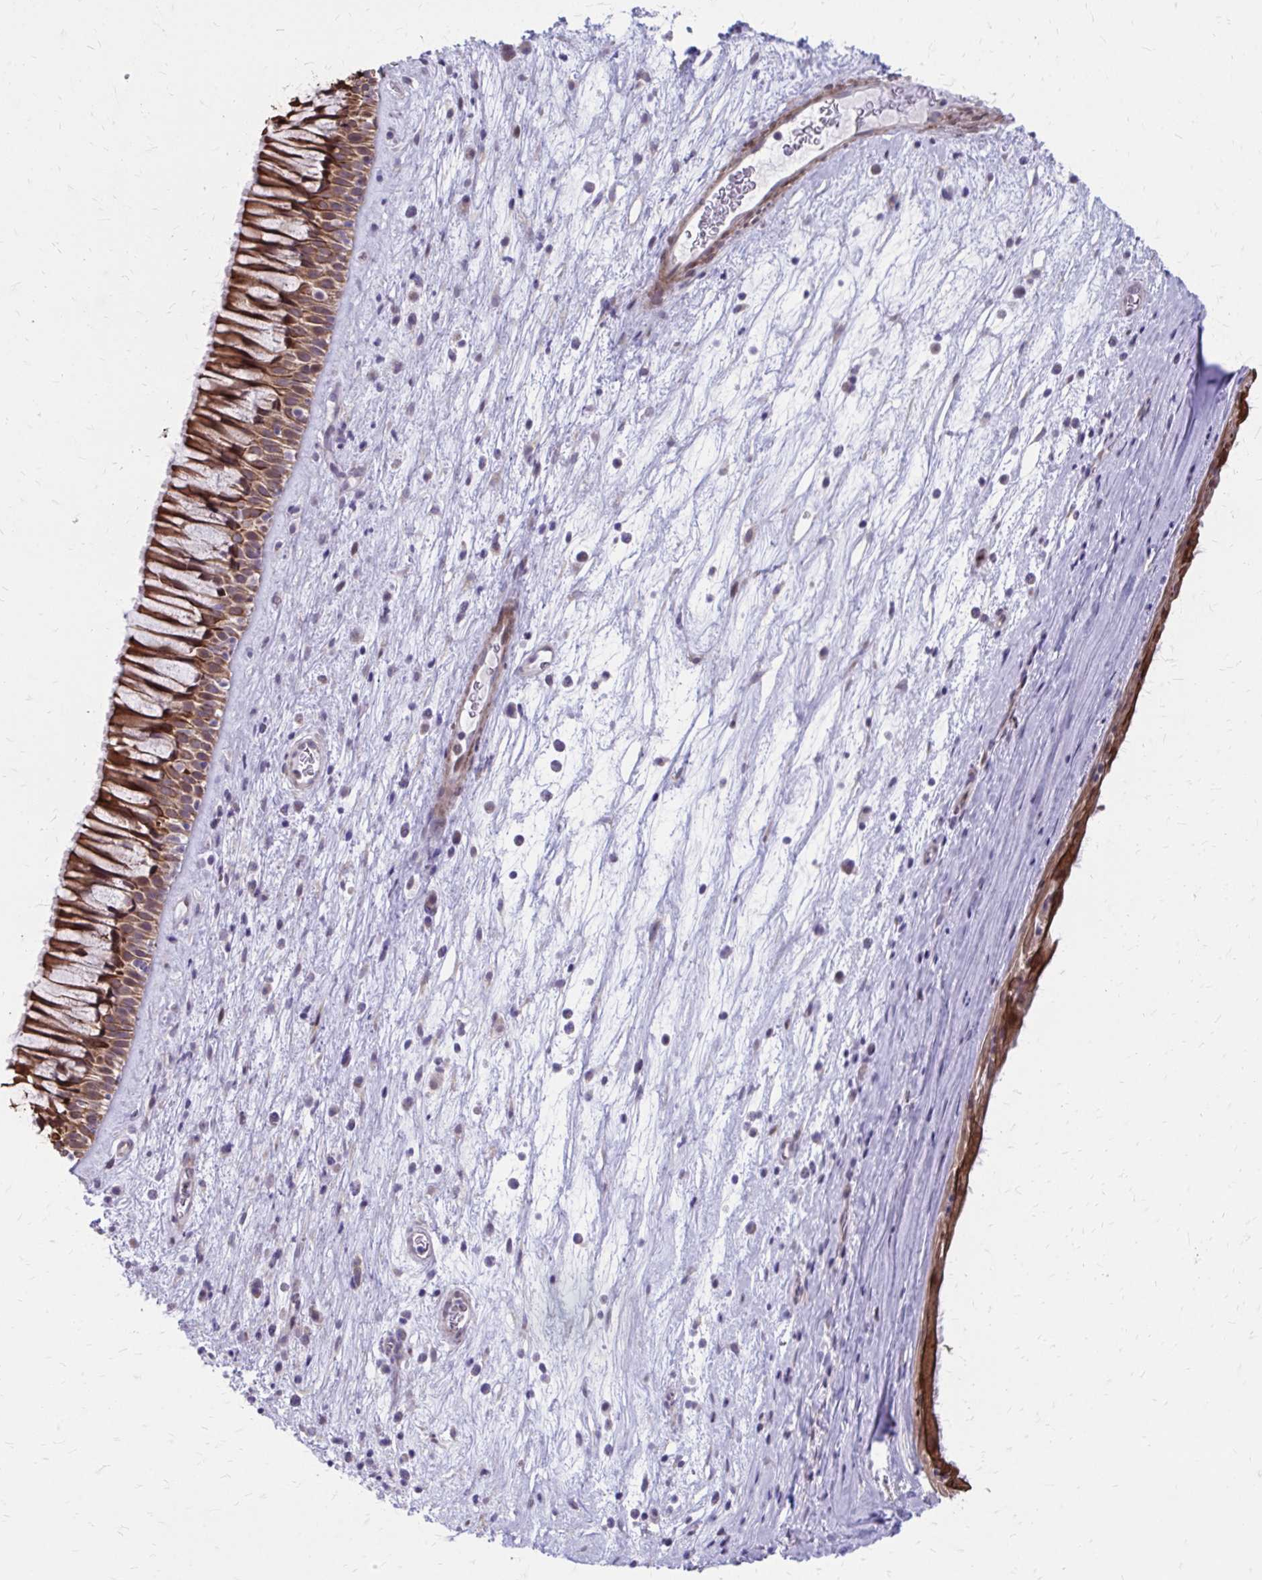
{"staining": {"intensity": "strong", "quantity": ">75%", "location": "cytoplasmic/membranous"}, "tissue": "nasopharynx", "cell_type": "Respiratory epithelial cells", "image_type": "normal", "snomed": [{"axis": "morphology", "description": "Normal tissue, NOS"}, {"axis": "topography", "description": "Nasopharynx"}], "caption": "IHC (DAB) staining of unremarkable nasopharynx reveals strong cytoplasmic/membranous protein positivity in about >75% of respiratory epithelial cells. The protein of interest is stained brown, and the nuclei are stained in blue (DAB IHC with brightfield microscopy, high magnification).", "gene": "ANKRD30B", "patient": {"sex": "male", "age": 74}}